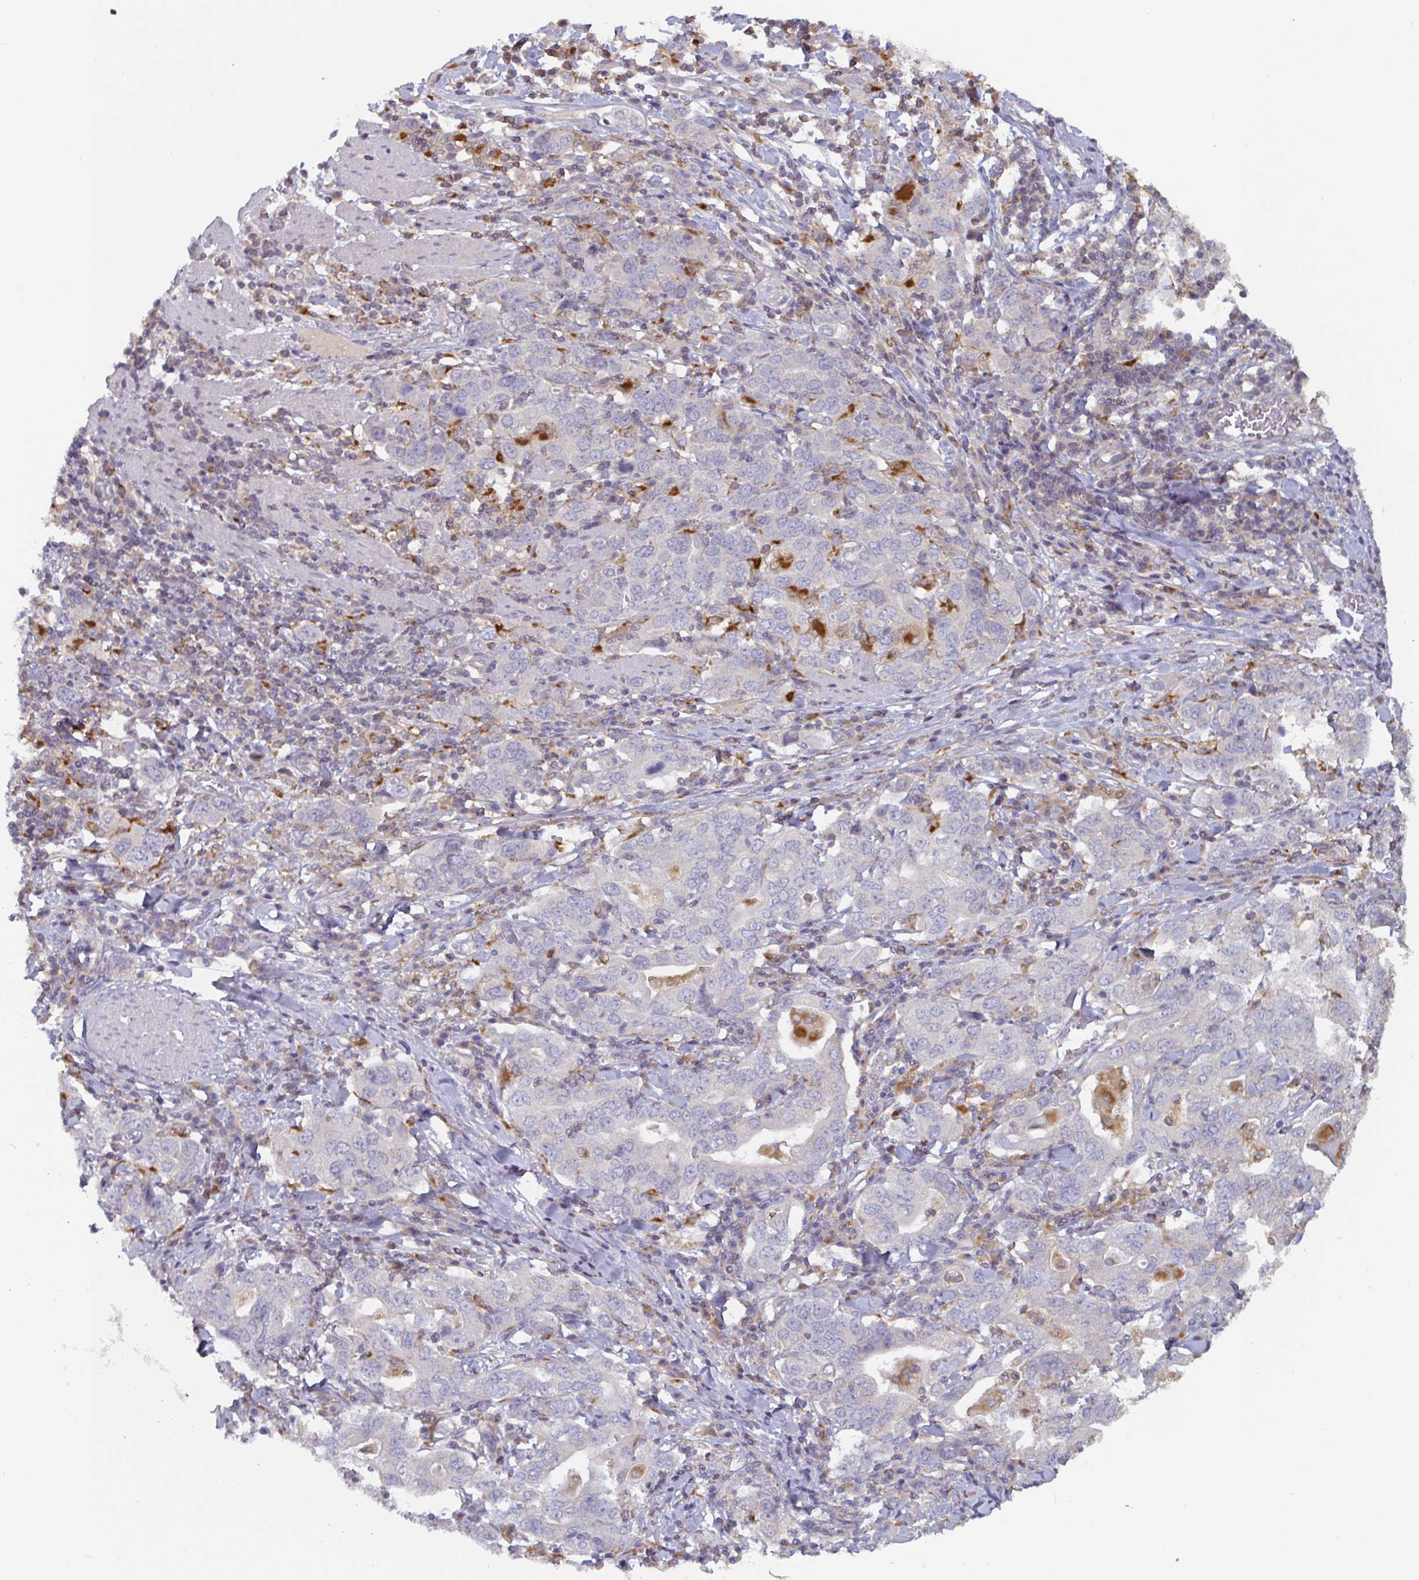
{"staining": {"intensity": "negative", "quantity": "none", "location": "none"}, "tissue": "stomach cancer", "cell_type": "Tumor cells", "image_type": "cancer", "snomed": [{"axis": "morphology", "description": "Adenocarcinoma, NOS"}, {"axis": "topography", "description": "Stomach, upper"}, {"axis": "topography", "description": "Stomach"}], "caption": "IHC photomicrograph of stomach cancer stained for a protein (brown), which demonstrates no staining in tumor cells. (DAB (3,3'-diaminobenzidine) immunohistochemistry visualized using brightfield microscopy, high magnification).", "gene": "CDH18", "patient": {"sex": "male", "age": 62}}